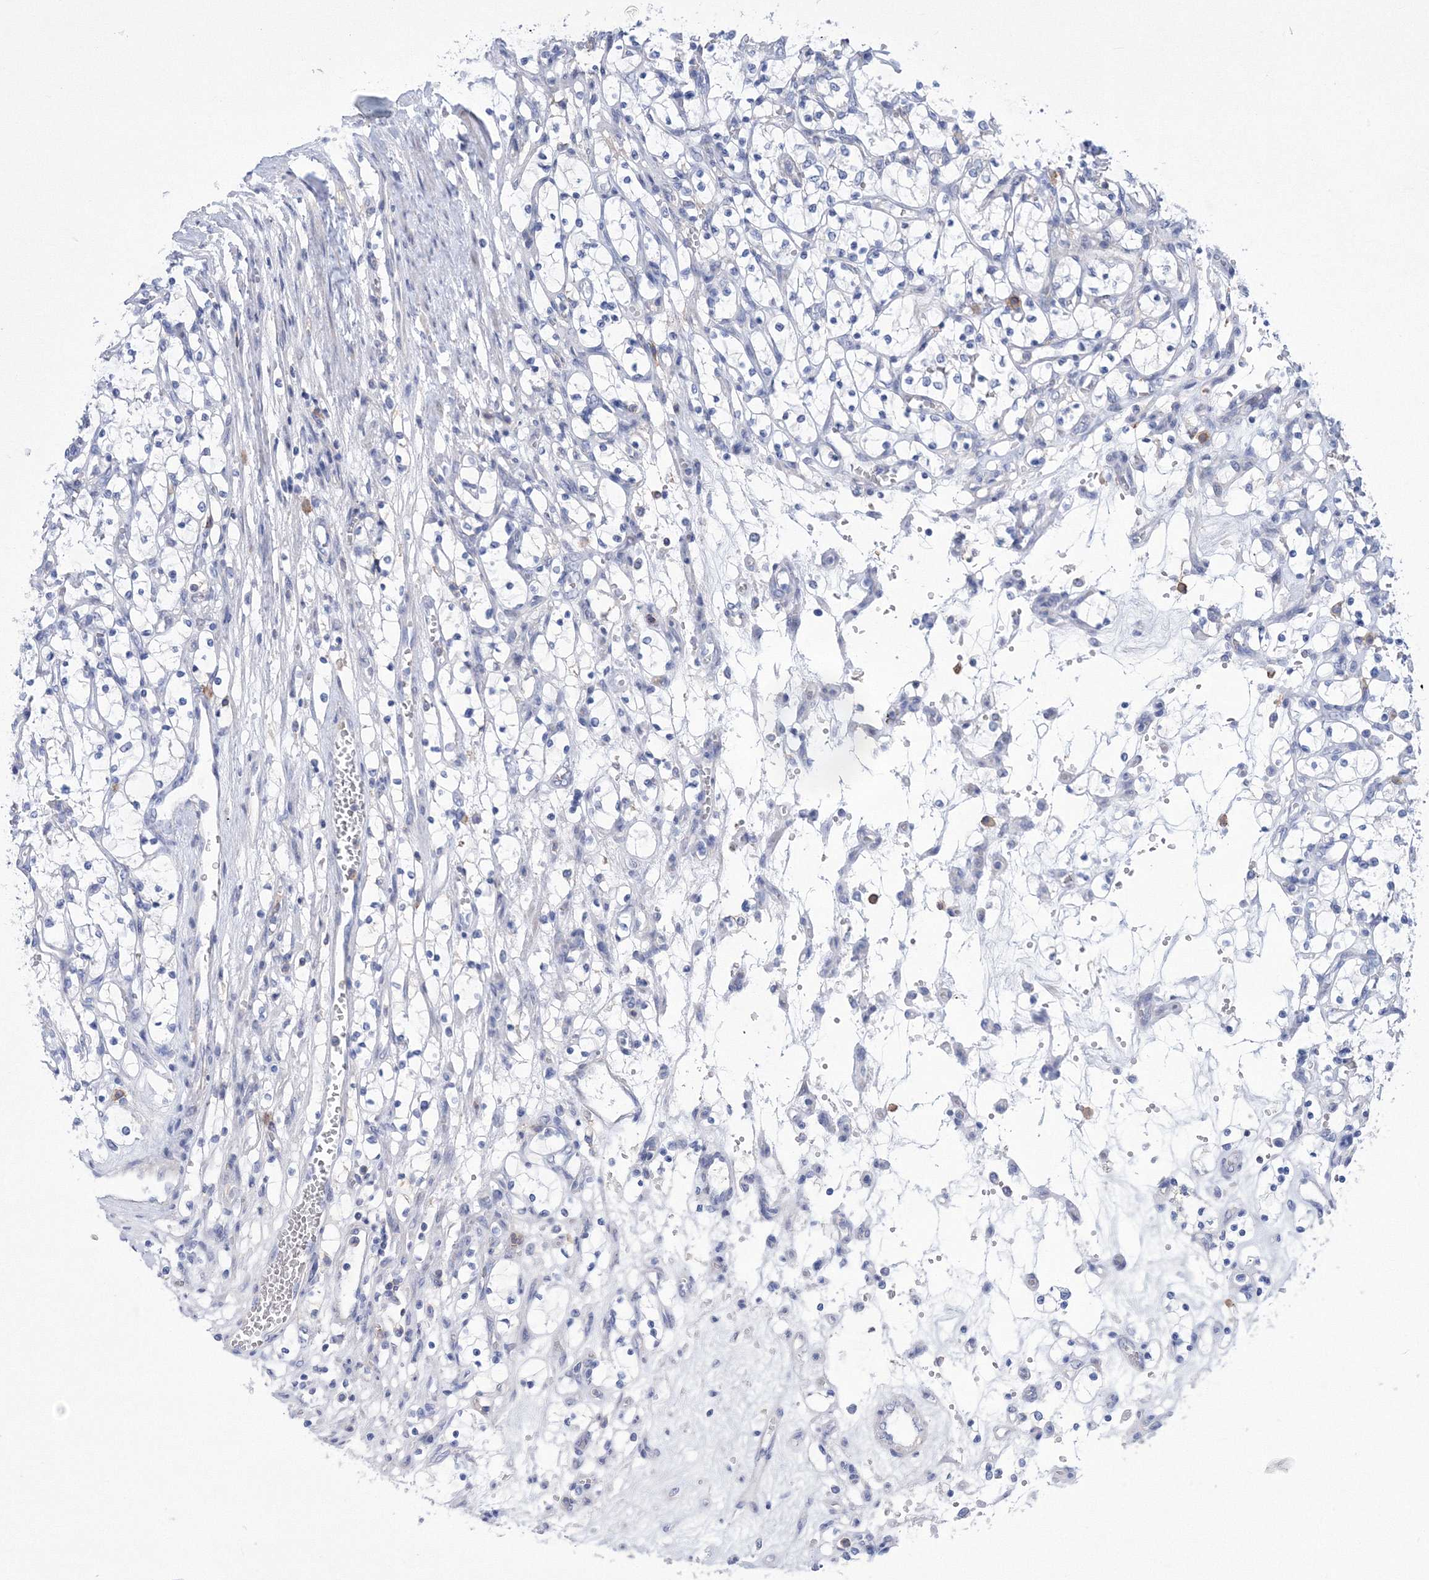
{"staining": {"intensity": "negative", "quantity": "none", "location": "none"}, "tissue": "renal cancer", "cell_type": "Tumor cells", "image_type": "cancer", "snomed": [{"axis": "morphology", "description": "Adenocarcinoma, NOS"}, {"axis": "topography", "description": "Kidney"}], "caption": "There is no significant staining in tumor cells of renal cancer.", "gene": "RNPEPL1", "patient": {"sex": "female", "age": 69}}